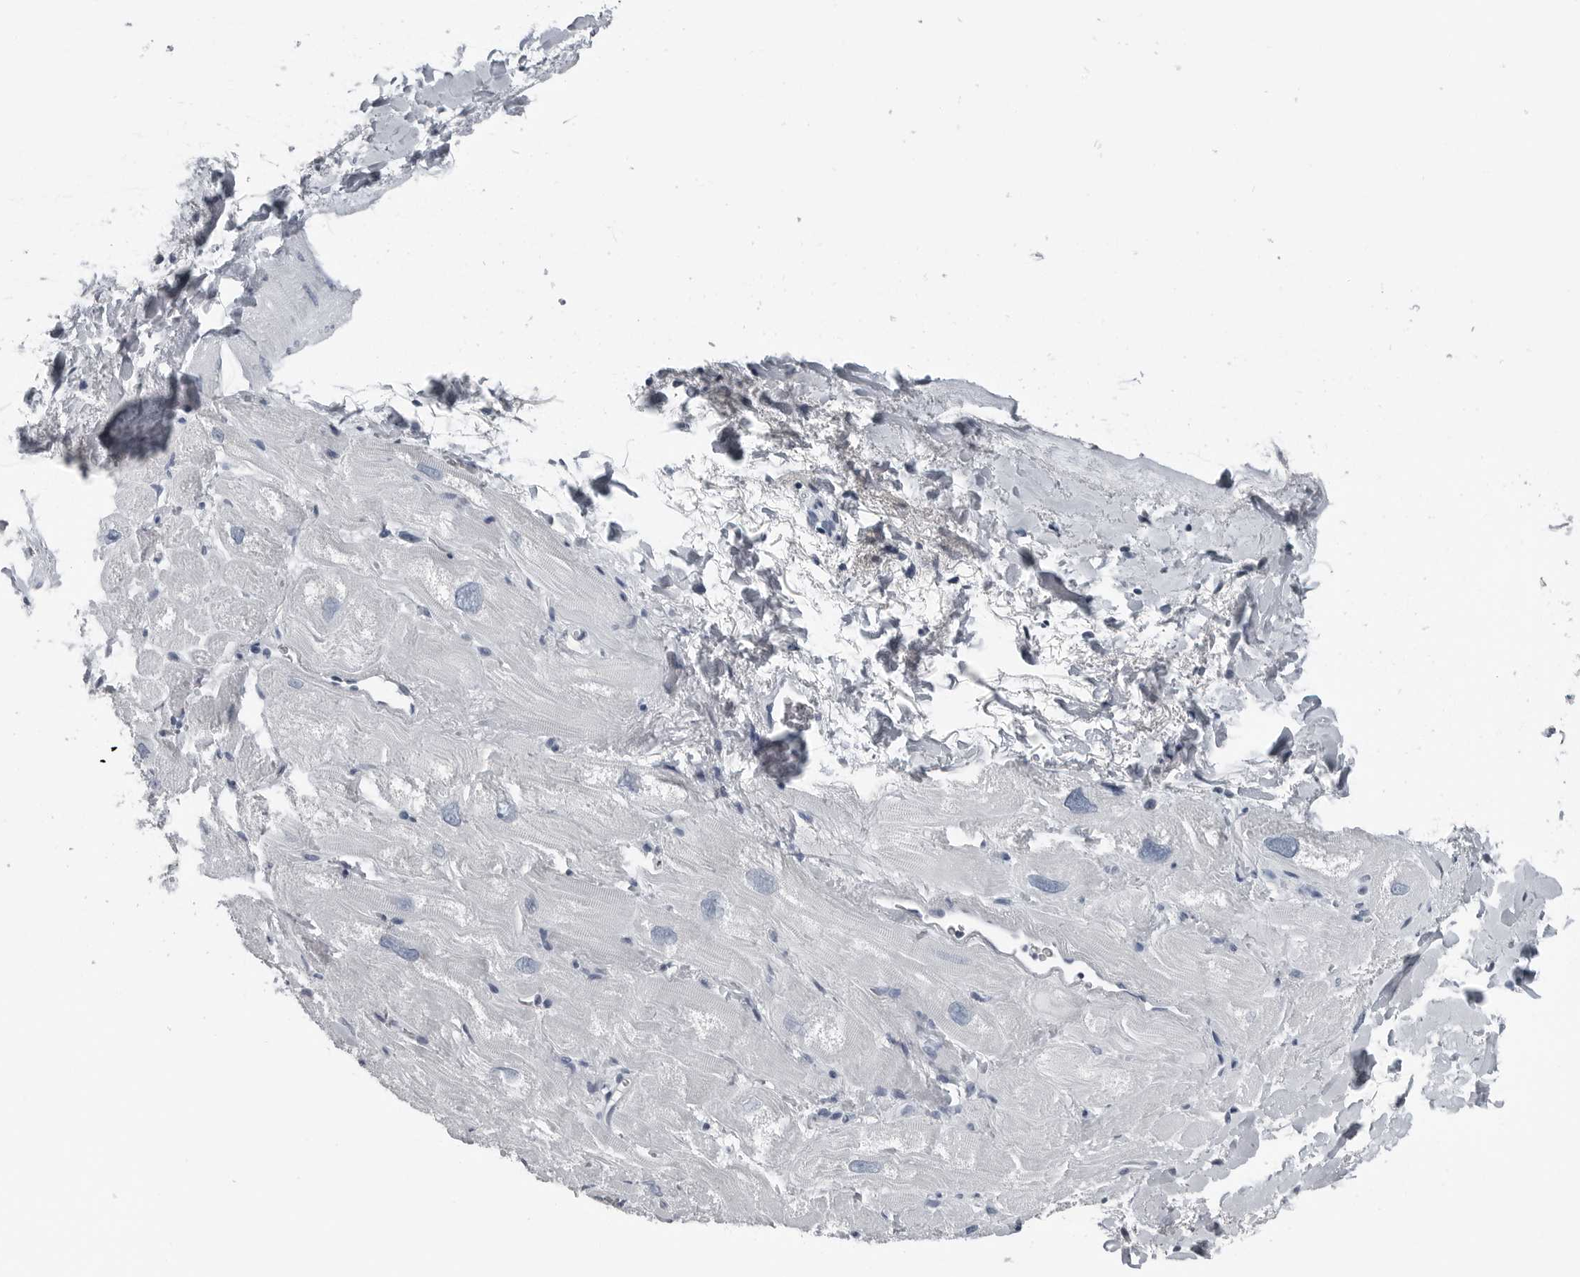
{"staining": {"intensity": "negative", "quantity": "none", "location": "none"}, "tissue": "heart muscle", "cell_type": "Cardiomyocytes", "image_type": "normal", "snomed": [{"axis": "morphology", "description": "Normal tissue, NOS"}, {"axis": "topography", "description": "Heart"}], "caption": "IHC of benign human heart muscle exhibits no expression in cardiomyocytes.", "gene": "SPINK1", "patient": {"sex": "male", "age": 49}}